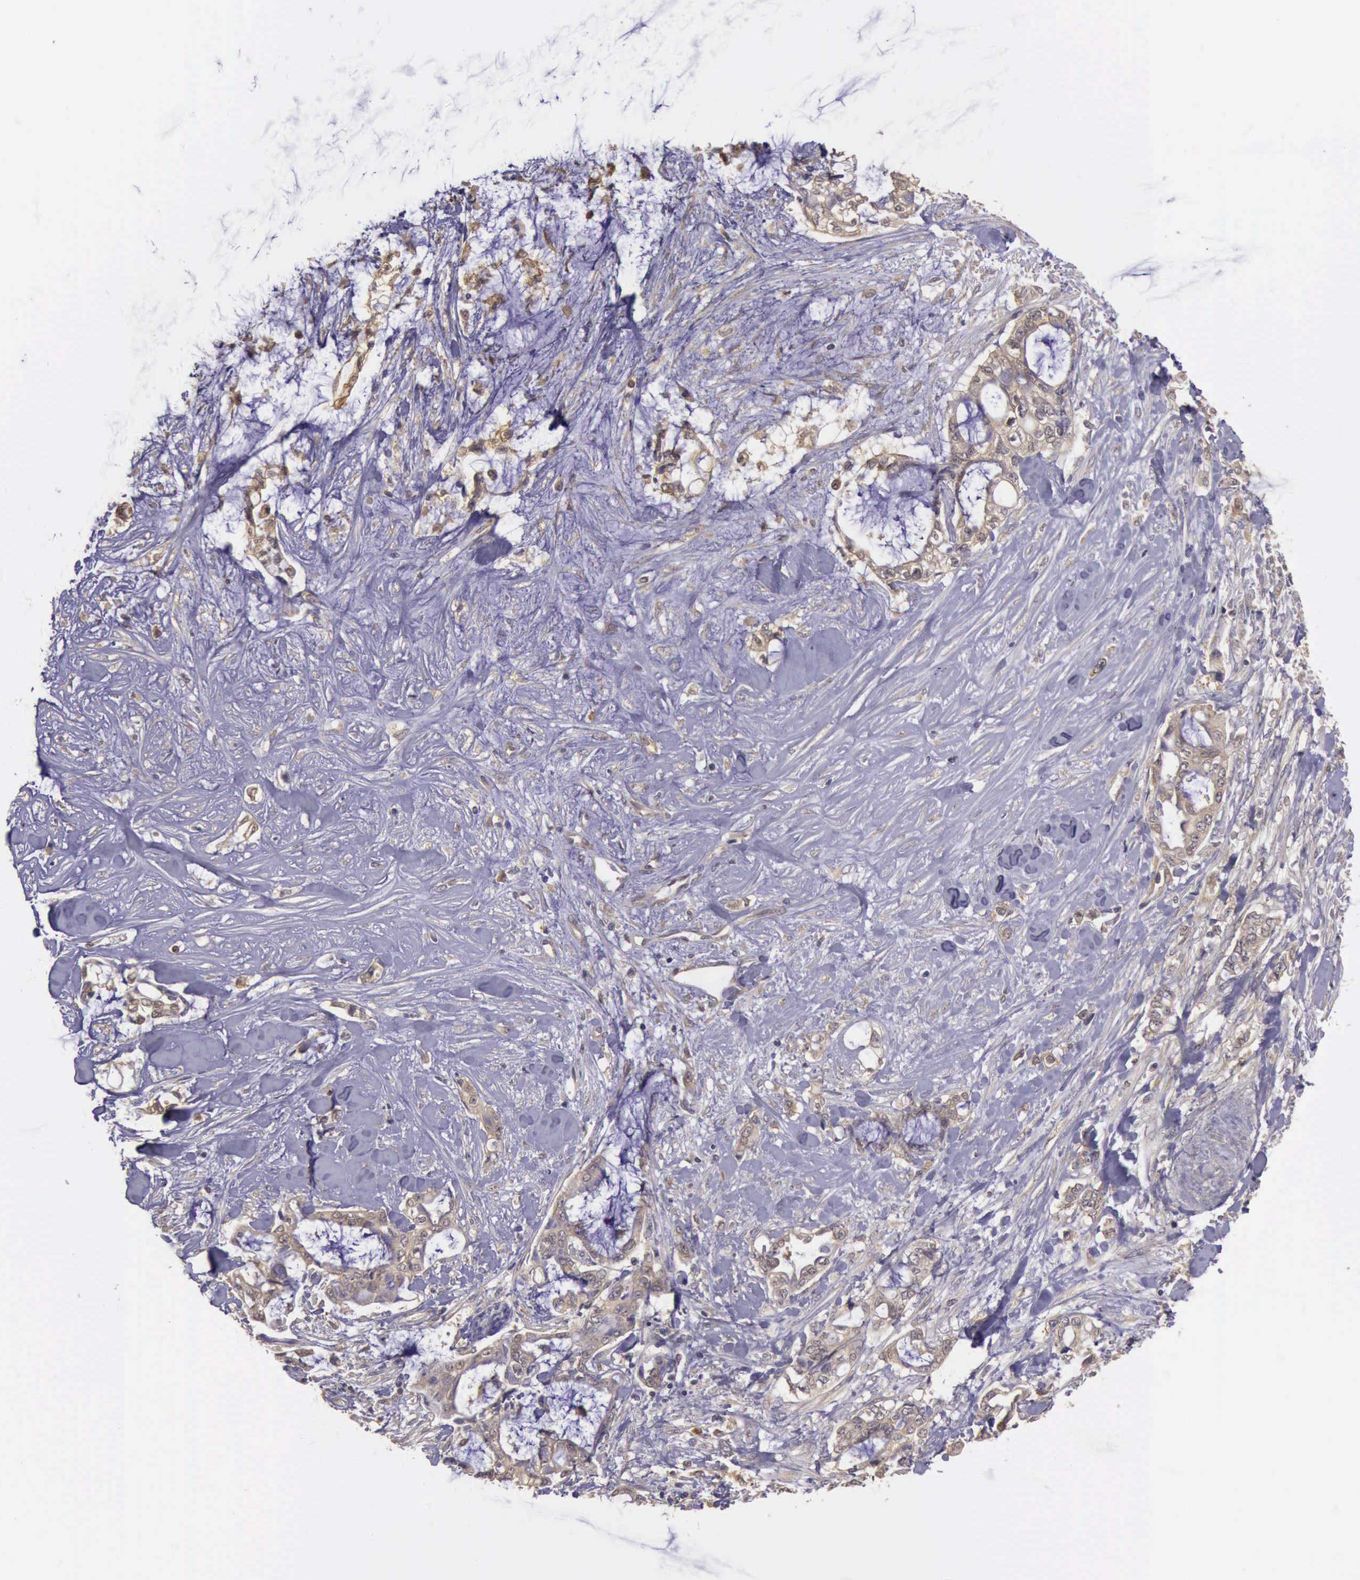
{"staining": {"intensity": "weak", "quantity": ">75%", "location": "cytoplasmic/membranous"}, "tissue": "pancreatic cancer", "cell_type": "Tumor cells", "image_type": "cancer", "snomed": [{"axis": "morphology", "description": "Adenocarcinoma, NOS"}, {"axis": "topography", "description": "Pancreas"}], "caption": "Immunohistochemical staining of human pancreatic cancer displays weak cytoplasmic/membranous protein expression in about >75% of tumor cells.", "gene": "EIF5", "patient": {"sex": "female", "age": 70}}